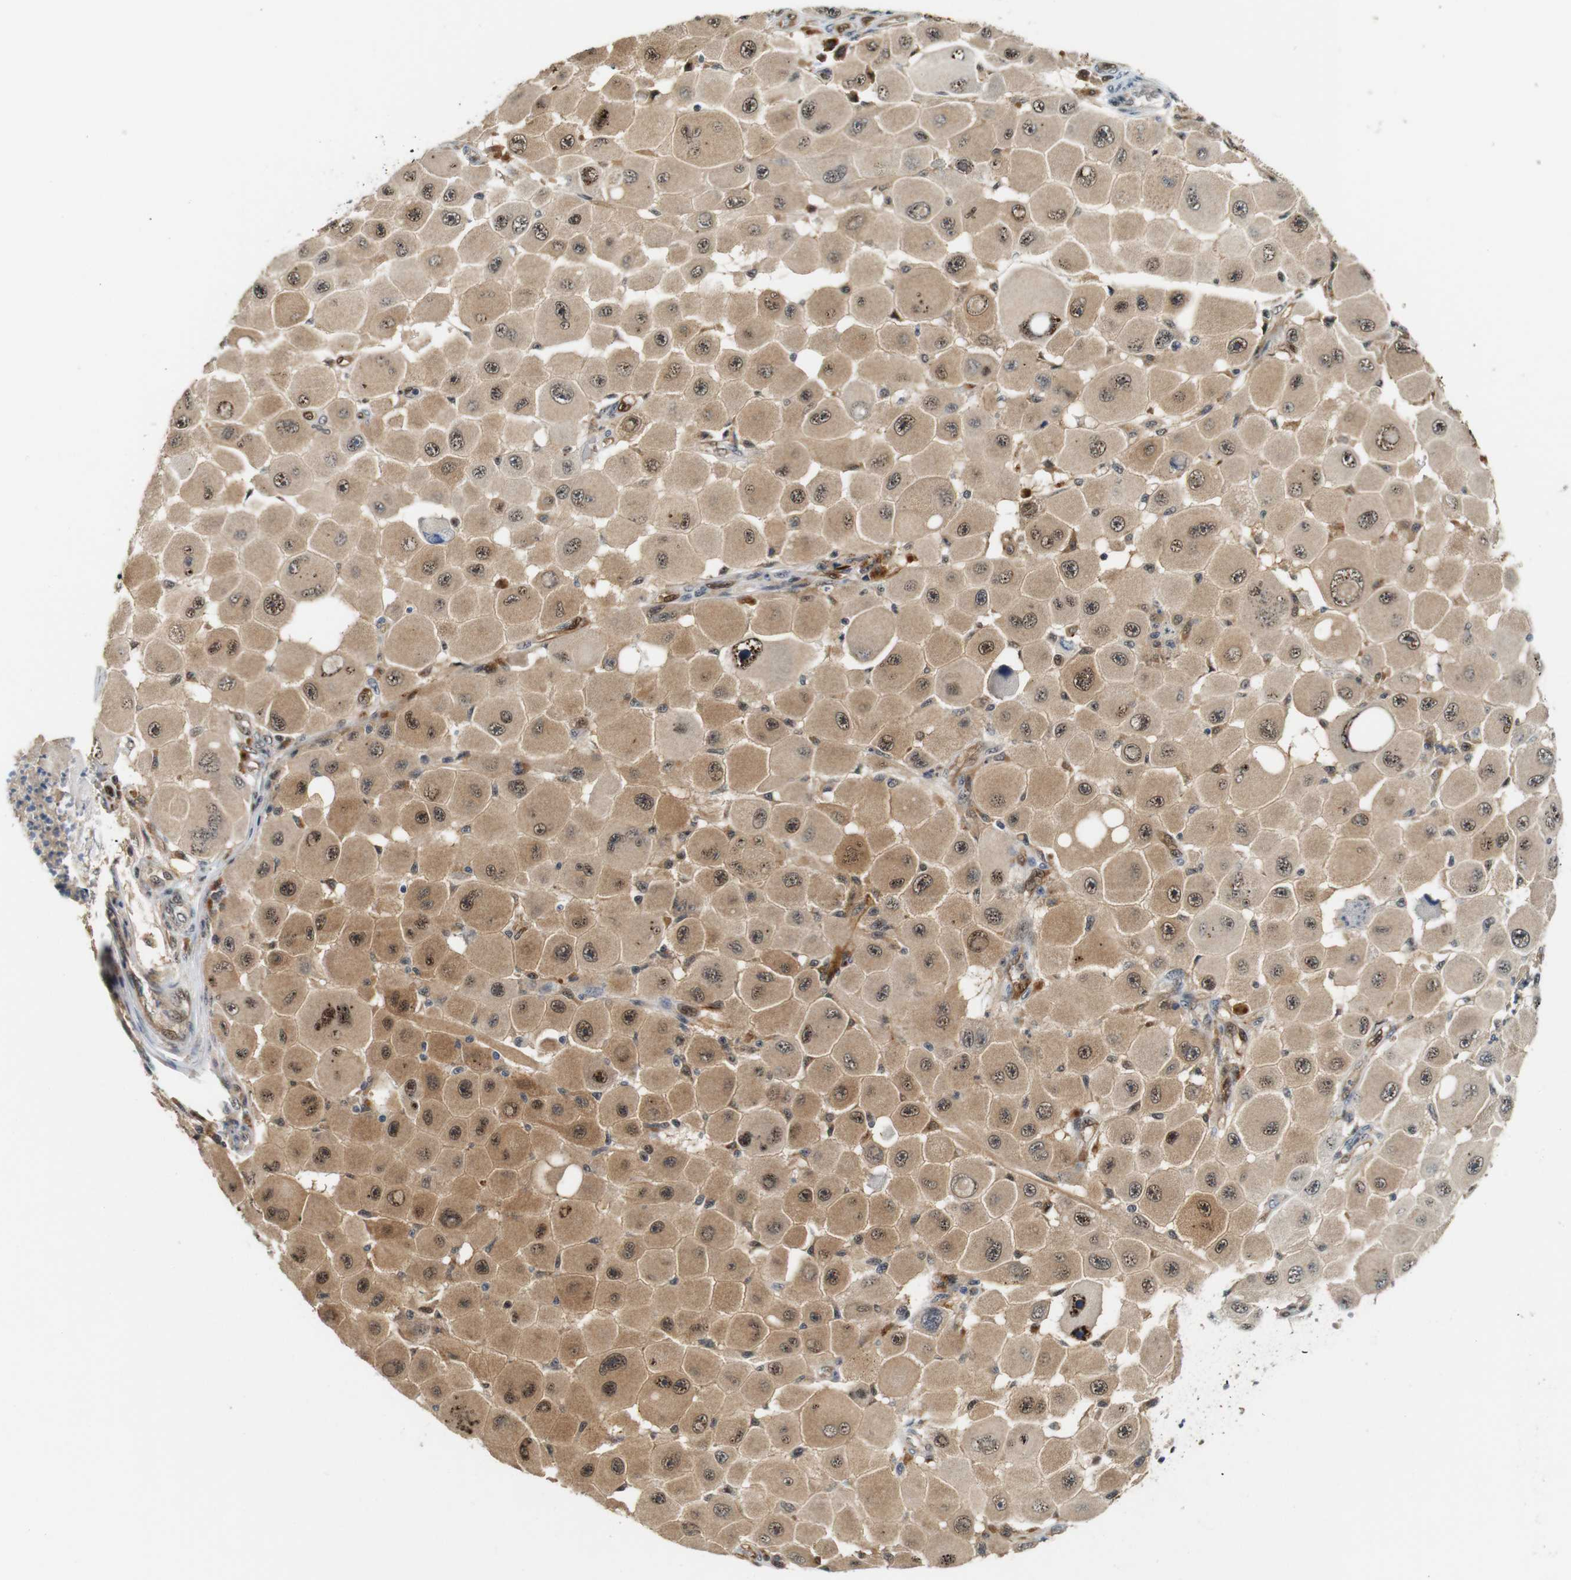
{"staining": {"intensity": "moderate", "quantity": ">75%", "location": "cytoplasmic/membranous,nuclear"}, "tissue": "melanoma", "cell_type": "Tumor cells", "image_type": "cancer", "snomed": [{"axis": "morphology", "description": "Malignant melanoma, NOS"}, {"axis": "topography", "description": "Skin"}], "caption": "Malignant melanoma tissue demonstrates moderate cytoplasmic/membranous and nuclear positivity in about >75% of tumor cells", "gene": "LXN", "patient": {"sex": "female", "age": 81}}